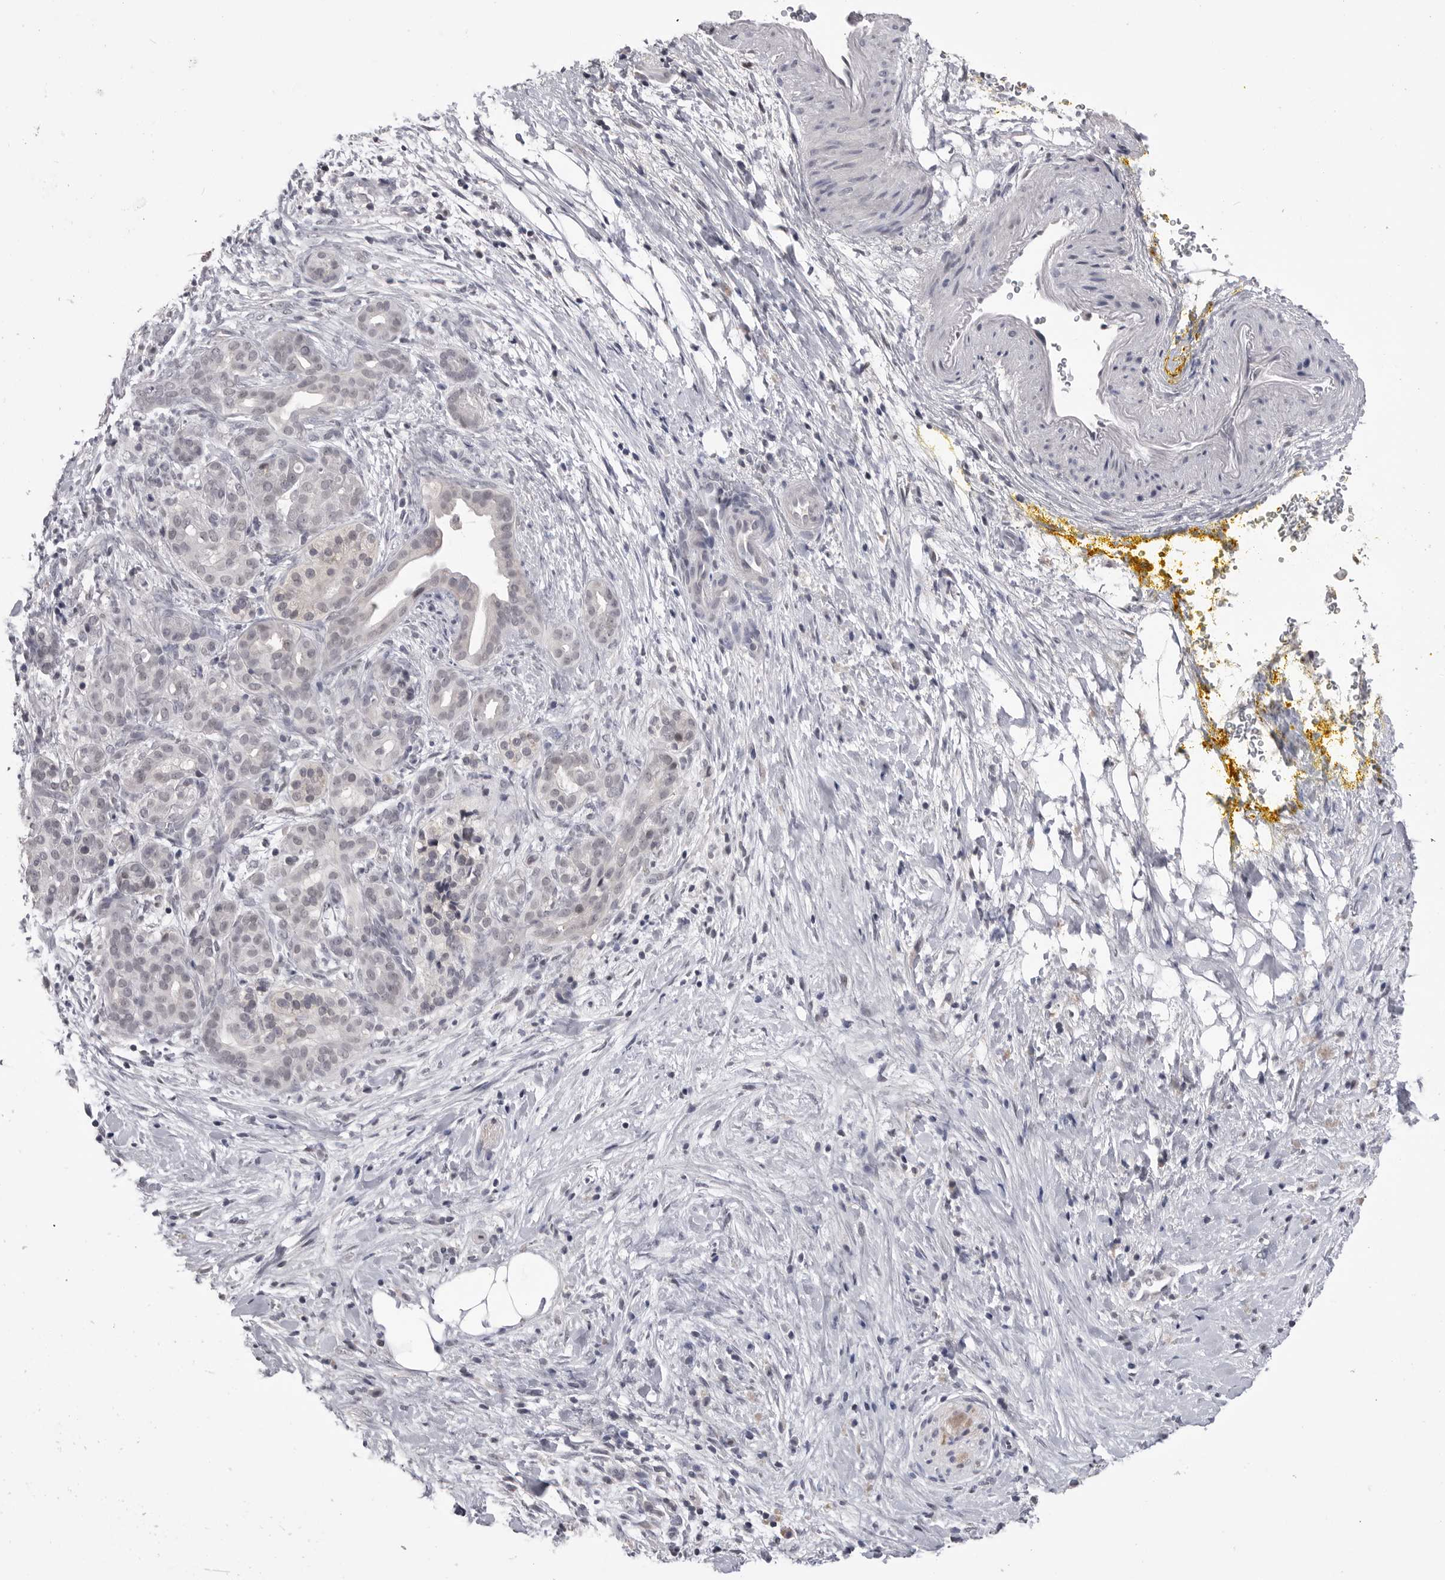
{"staining": {"intensity": "negative", "quantity": "none", "location": "none"}, "tissue": "pancreatic cancer", "cell_type": "Tumor cells", "image_type": "cancer", "snomed": [{"axis": "morphology", "description": "Adenocarcinoma, NOS"}, {"axis": "topography", "description": "Pancreas"}], "caption": "Tumor cells show no significant expression in pancreatic cancer.", "gene": "DLG2", "patient": {"sex": "male", "age": 58}}